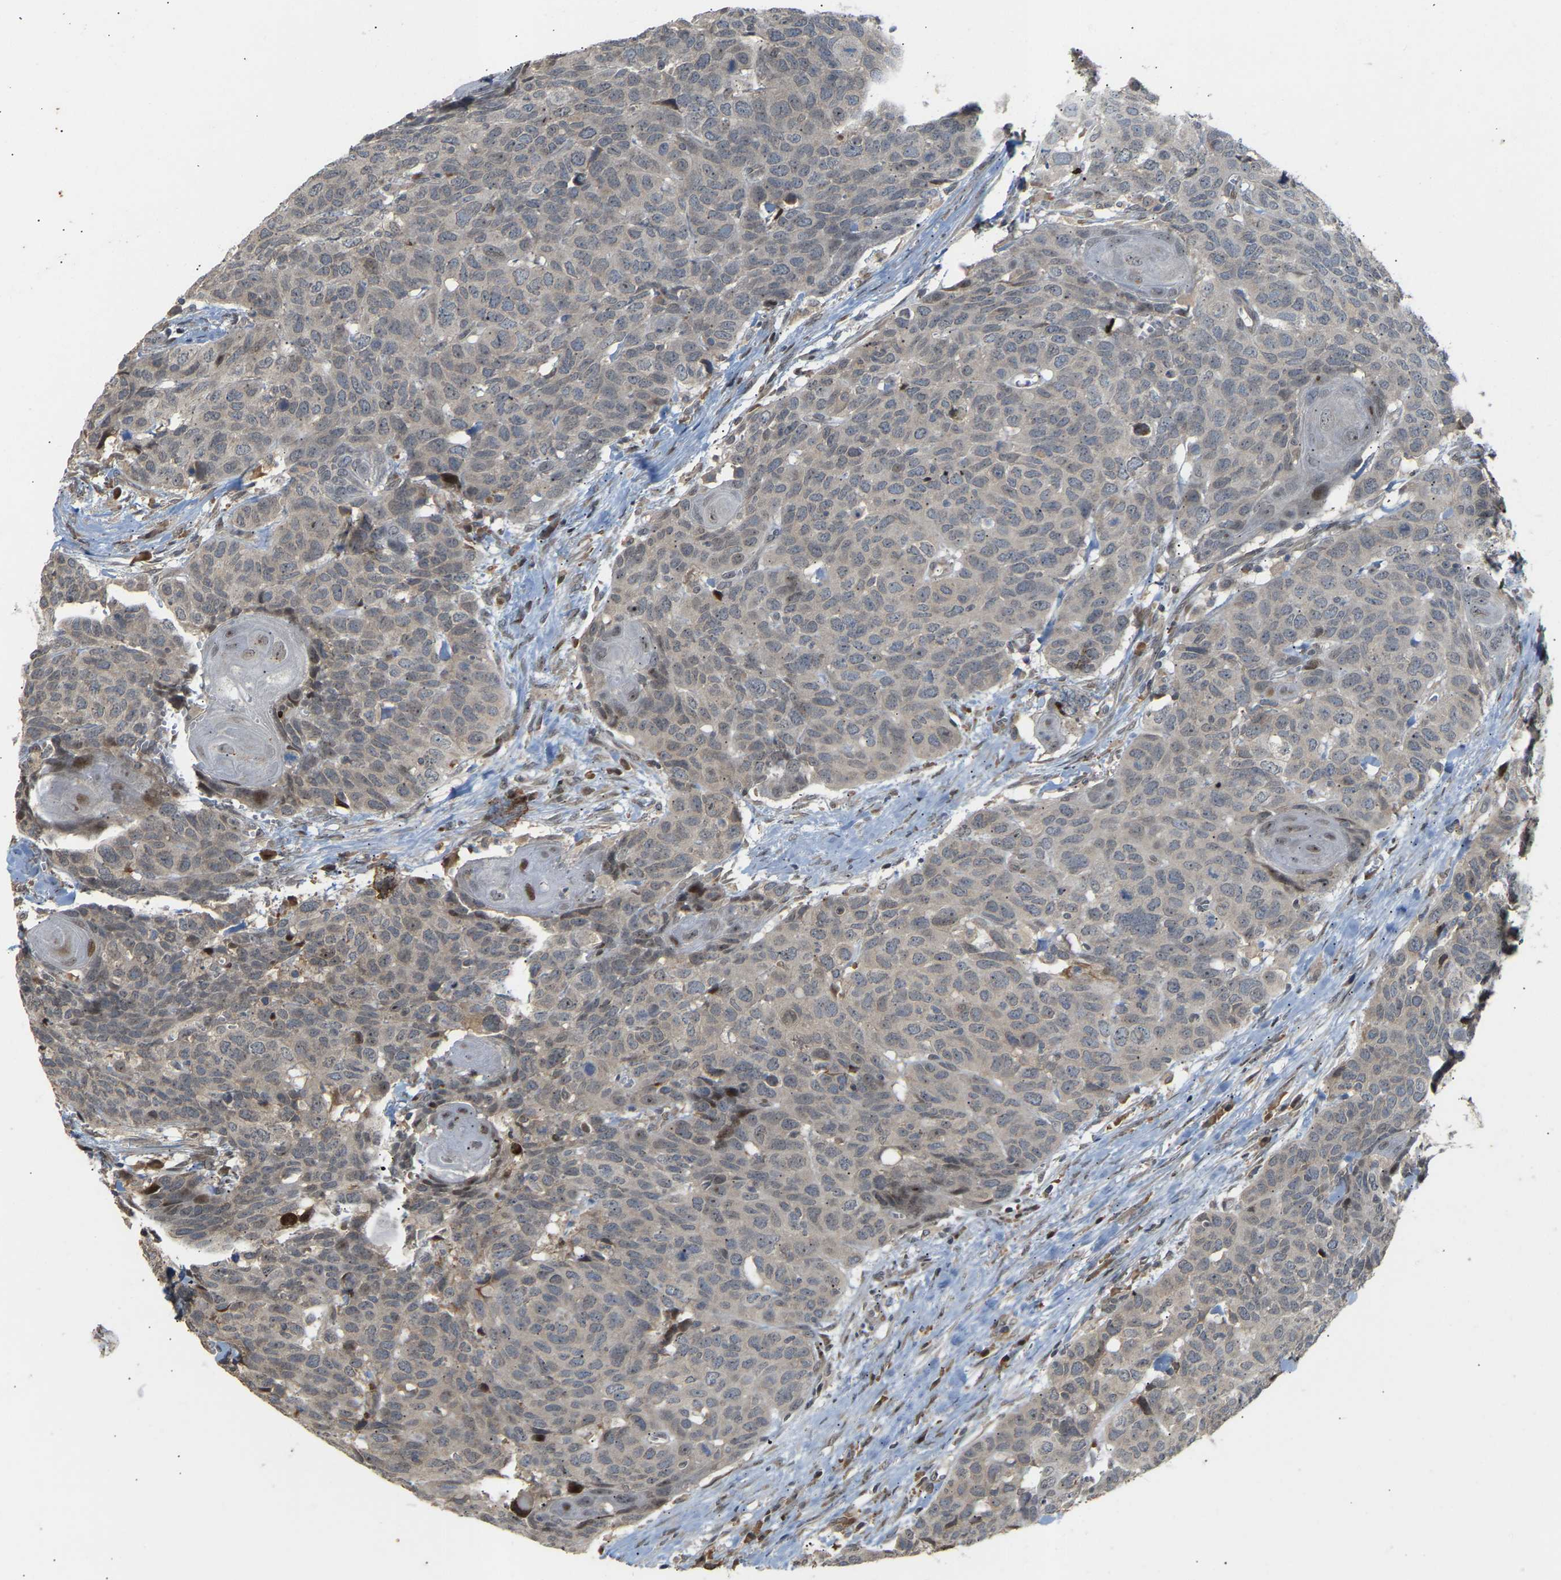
{"staining": {"intensity": "negative", "quantity": "none", "location": "none"}, "tissue": "head and neck cancer", "cell_type": "Tumor cells", "image_type": "cancer", "snomed": [{"axis": "morphology", "description": "Squamous cell carcinoma, NOS"}, {"axis": "topography", "description": "Head-Neck"}], "caption": "The immunohistochemistry photomicrograph has no significant staining in tumor cells of head and neck cancer (squamous cell carcinoma) tissue.", "gene": "PTPN4", "patient": {"sex": "male", "age": 66}}